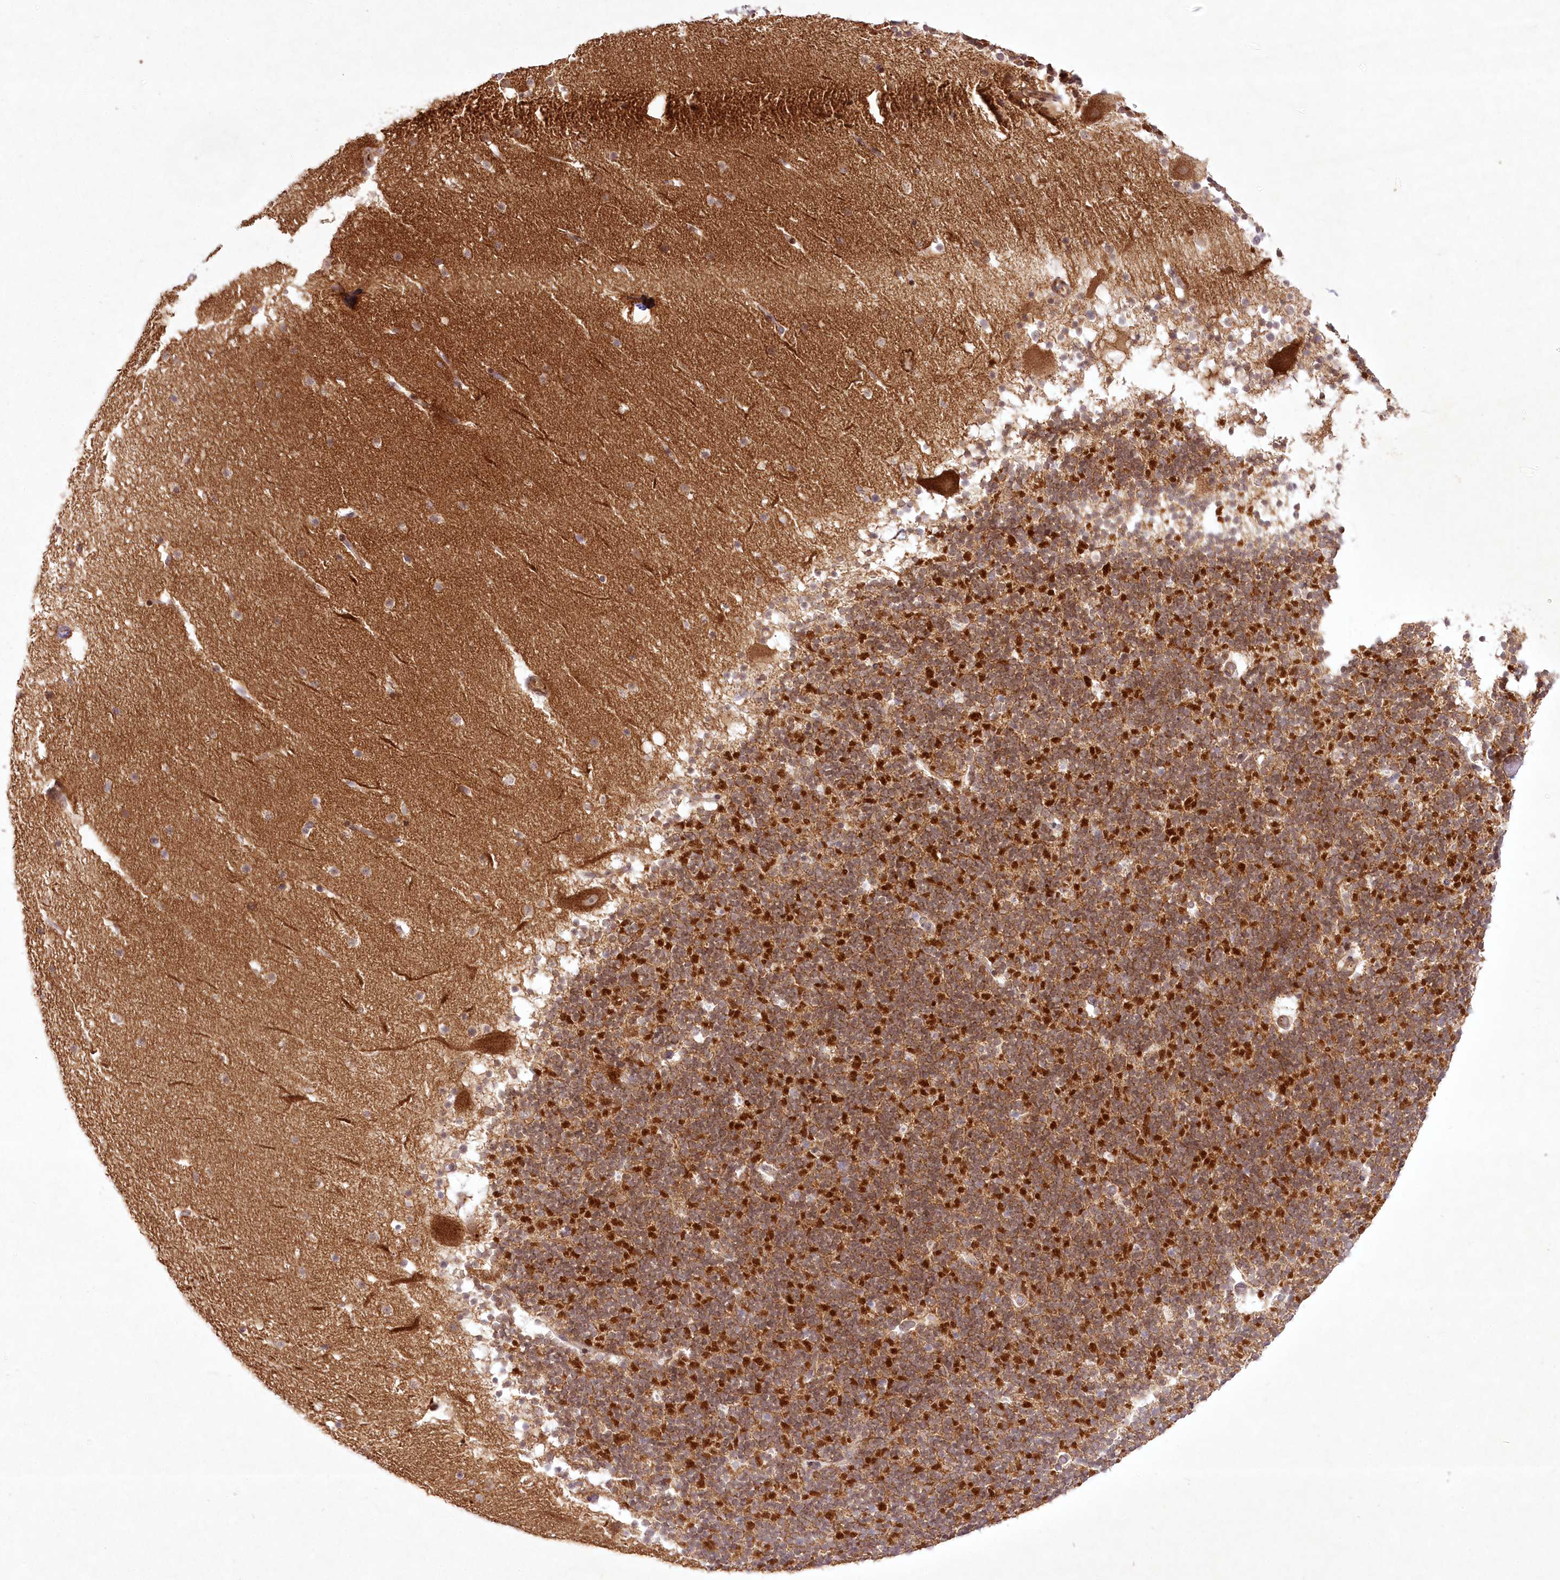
{"staining": {"intensity": "moderate", "quantity": ">75%", "location": "cytoplasmic/membranous"}, "tissue": "cerebellum", "cell_type": "Cells in granular layer", "image_type": "normal", "snomed": [{"axis": "morphology", "description": "Normal tissue, NOS"}, {"axis": "topography", "description": "Cerebellum"}], "caption": "A medium amount of moderate cytoplasmic/membranous expression is appreciated in about >75% of cells in granular layer in benign cerebellum. The staining is performed using DAB (3,3'-diaminobenzidine) brown chromogen to label protein expression. The nuclei are counter-stained blue using hematoxylin.", "gene": "SH2D3A", "patient": {"sex": "male", "age": 57}}